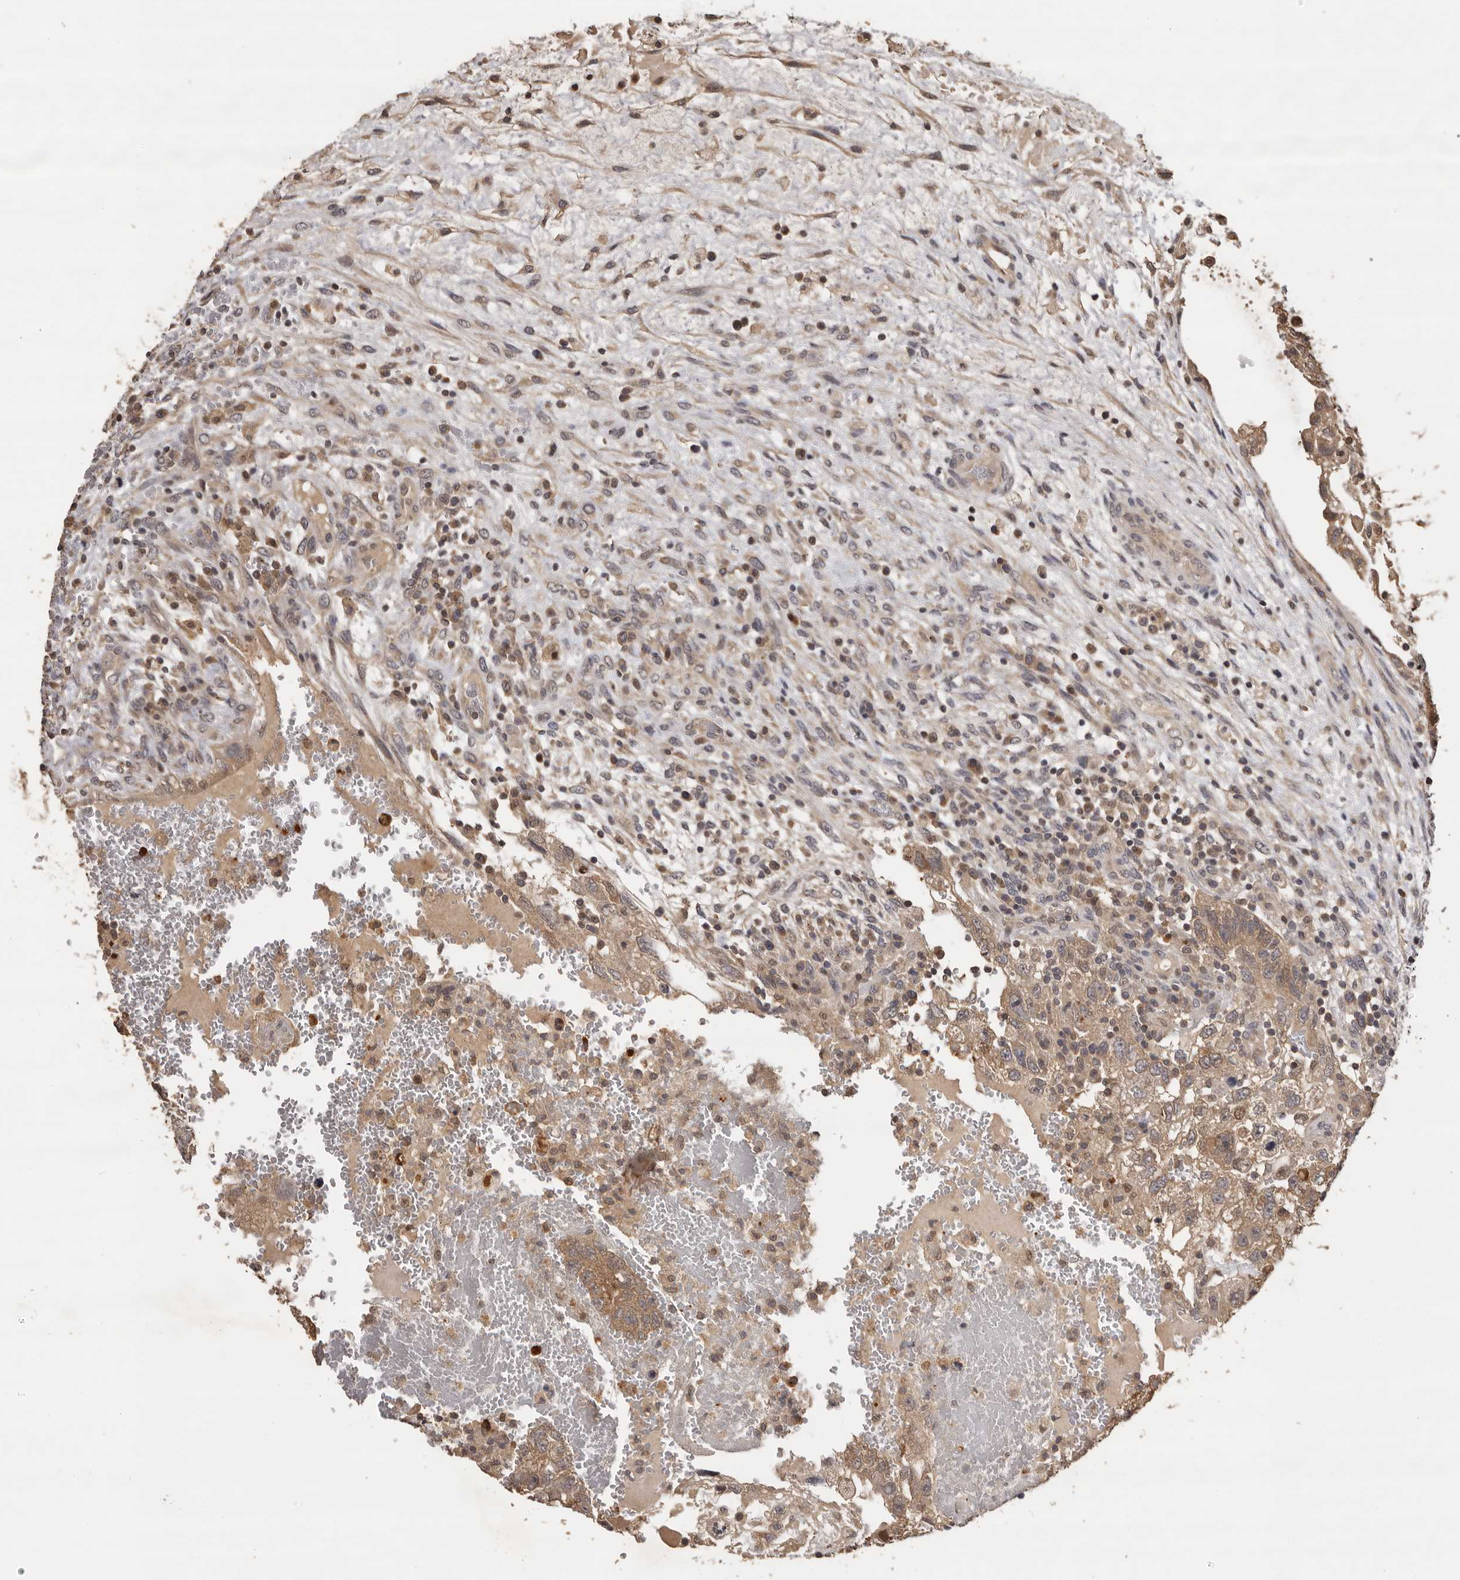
{"staining": {"intensity": "moderate", "quantity": ">75%", "location": "cytoplasmic/membranous"}, "tissue": "testis cancer", "cell_type": "Tumor cells", "image_type": "cancer", "snomed": [{"axis": "morphology", "description": "Carcinoma, Embryonal, NOS"}, {"axis": "topography", "description": "Testis"}], "caption": "Embryonal carcinoma (testis) stained for a protein demonstrates moderate cytoplasmic/membranous positivity in tumor cells. Immunohistochemistry (ihc) stains the protein in brown and the nuclei are stained blue.", "gene": "KIF2B", "patient": {"sex": "male", "age": 36}}